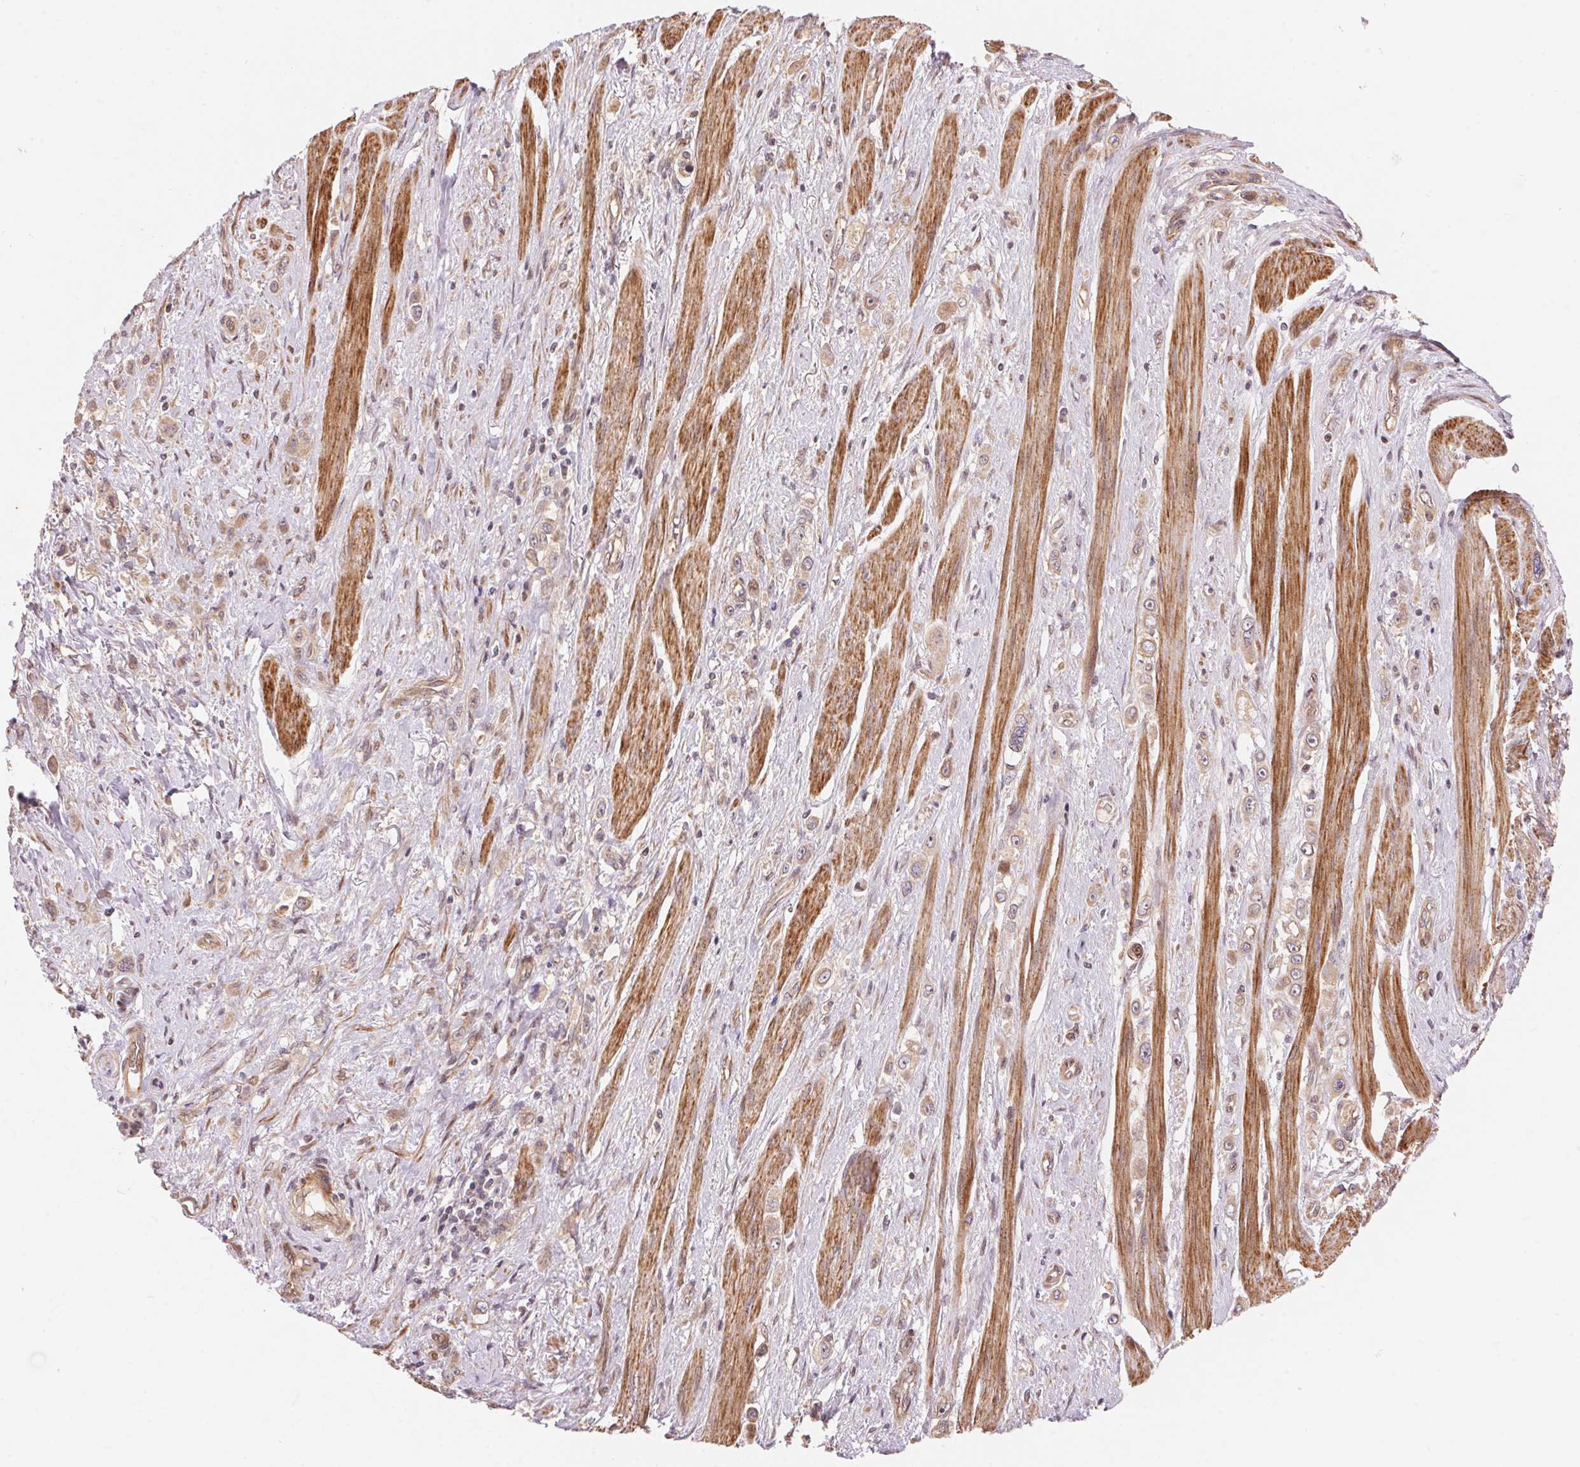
{"staining": {"intensity": "weak", "quantity": "<25%", "location": "cytoplasmic/membranous"}, "tissue": "stomach cancer", "cell_type": "Tumor cells", "image_type": "cancer", "snomed": [{"axis": "morphology", "description": "Adenocarcinoma, NOS"}, {"axis": "topography", "description": "Stomach, upper"}], "caption": "A micrograph of stomach adenocarcinoma stained for a protein displays no brown staining in tumor cells.", "gene": "TNIP2", "patient": {"sex": "male", "age": 75}}